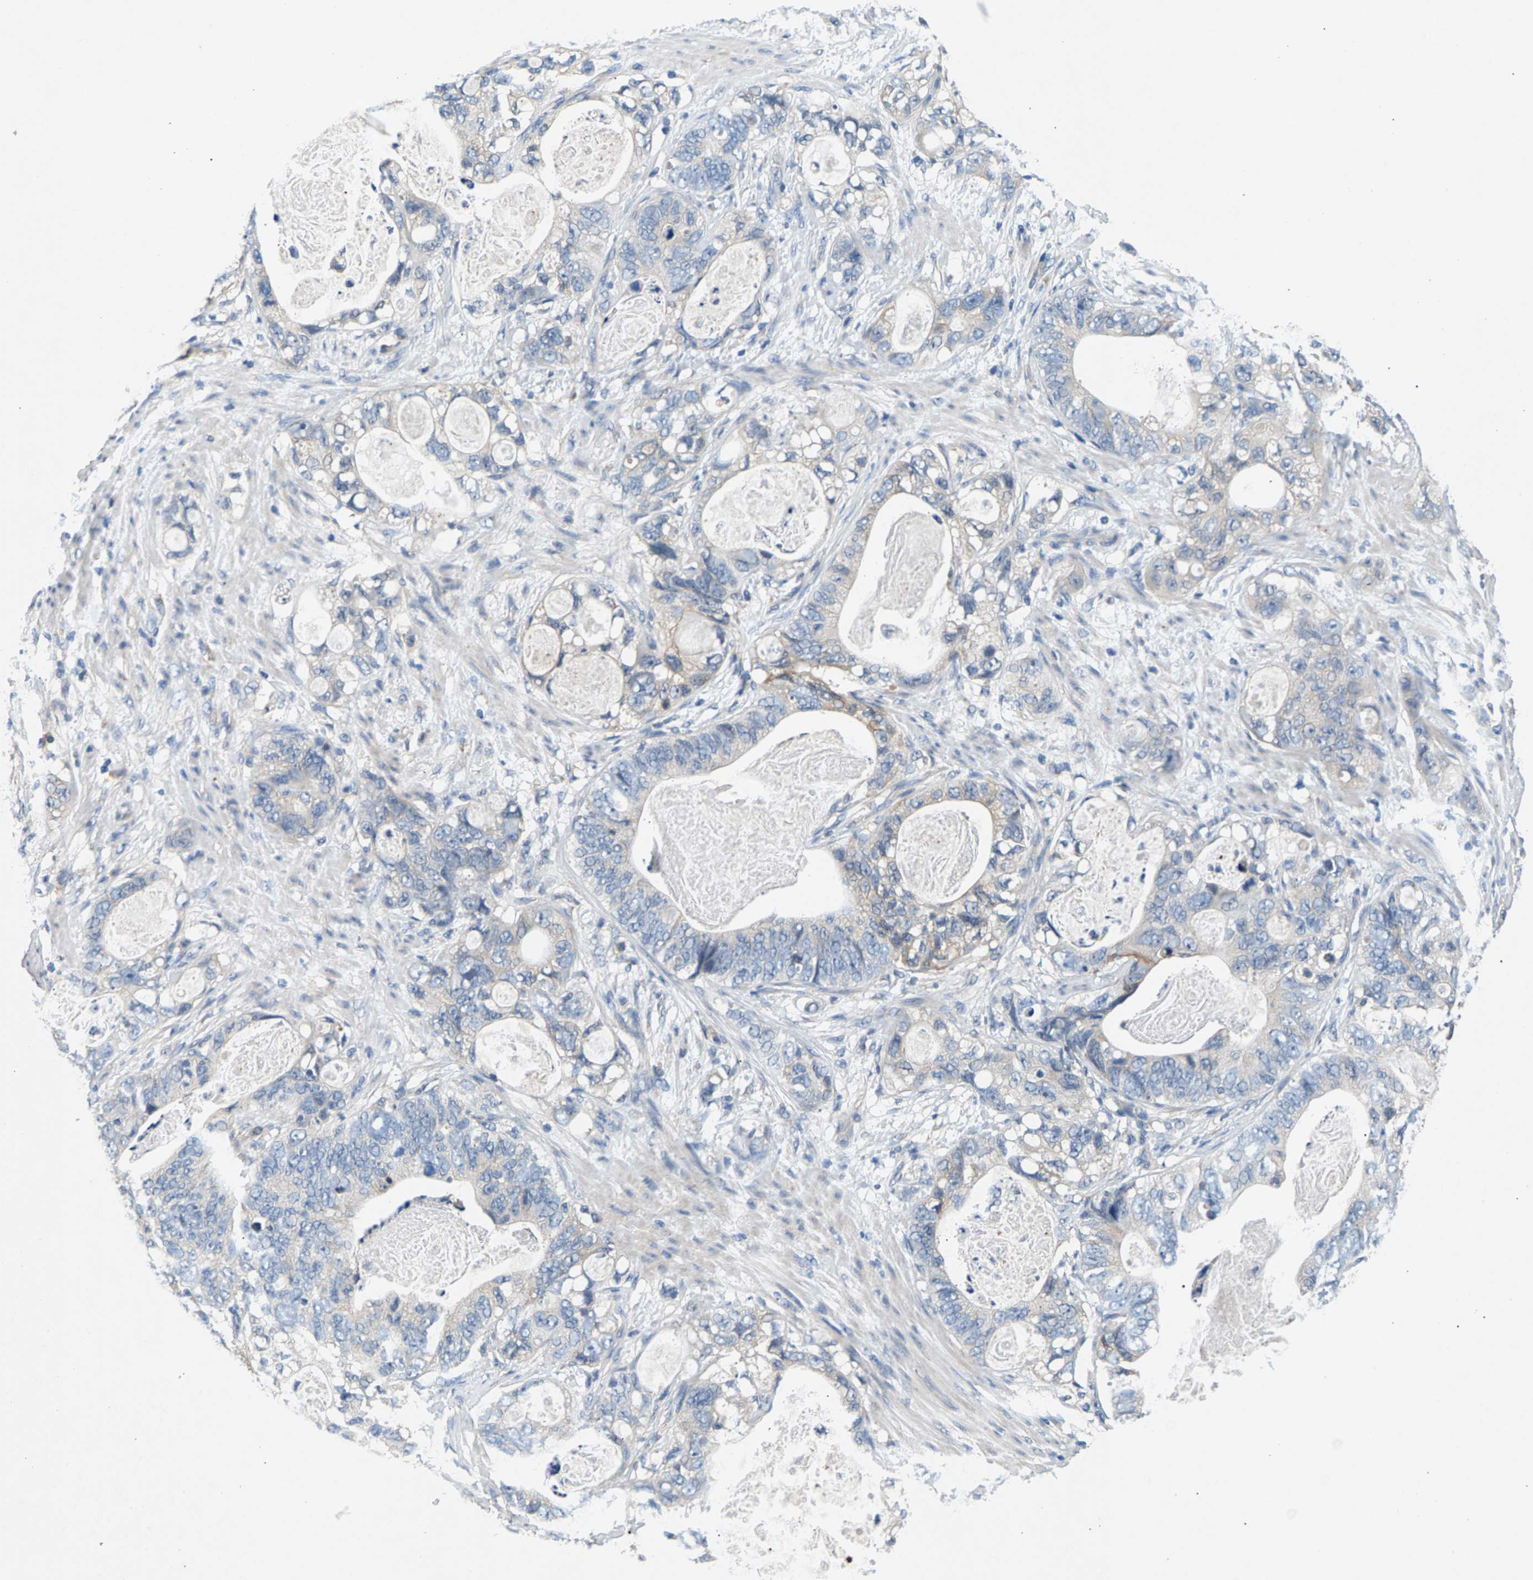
{"staining": {"intensity": "negative", "quantity": "none", "location": "none"}, "tissue": "stomach cancer", "cell_type": "Tumor cells", "image_type": "cancer", "snomed": [{"axis": "morphology", "description": "Normal tissue, NOS"}, {"axis": "morphology", "description": "Adenocarcinoma, NOS"}, {"axis": "topography", "description": "Stomach"}], "caption": "Immunohistochemistry (IHC) of human stomach adenocarcinoma demonstrates no positivity in tumor cells.", "gene": "NT5C", "patient": {"sex": "female", "age": 89}}